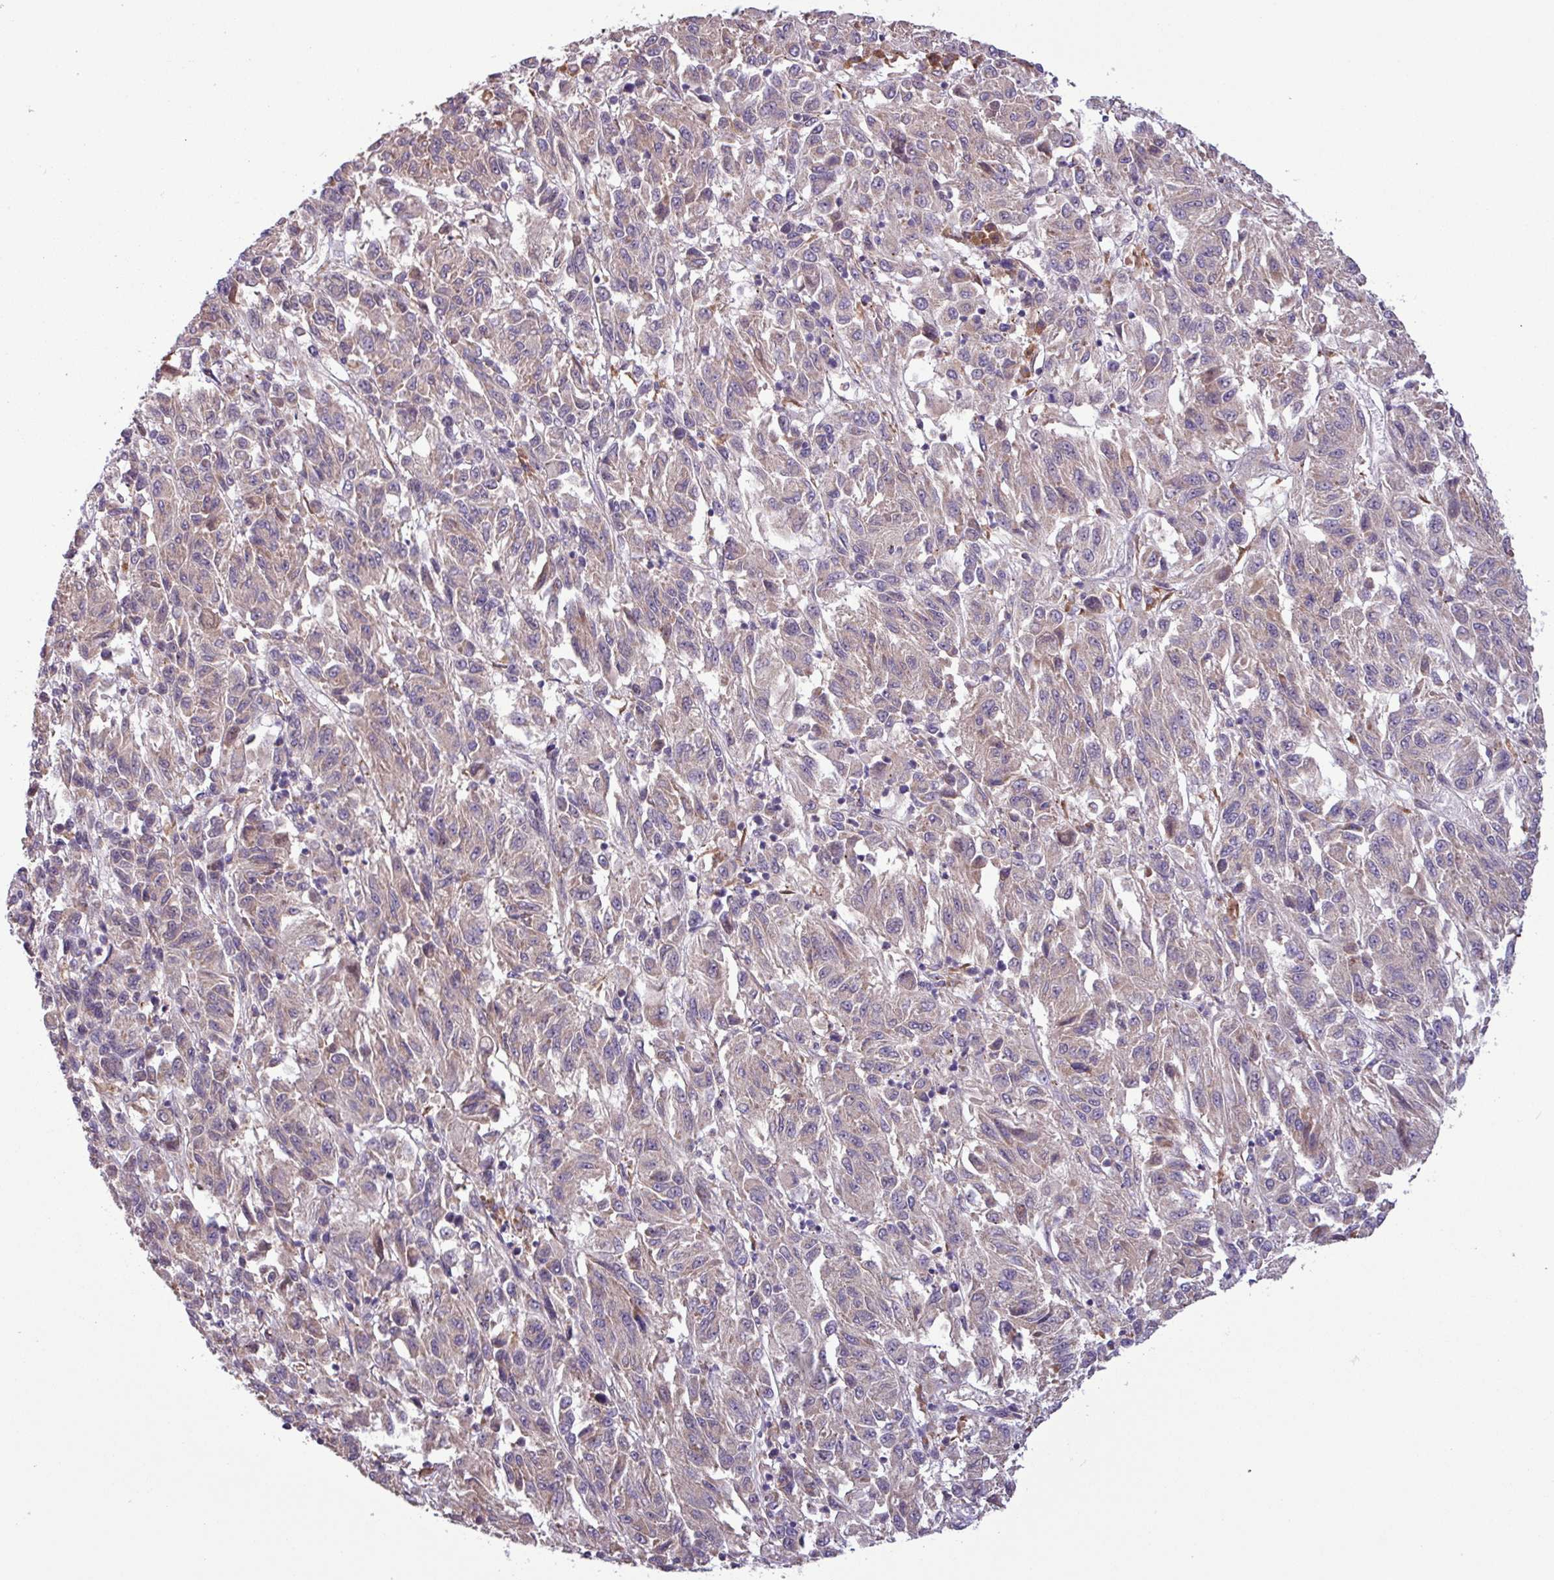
{"staining": {"intensity": "negative", "quantity": "none", "location": "none"}, "tissue": "melanoma", "cell_type": "Tumor cells", "image_type": "cancer", "snomed": [{"axis": "morphology", "description": "Malignant melanoma, Metastatic site"}, {"axis": "topography", "description": "Lung"}], "caption": "Immunohistochemical staining of melanoma exhibits no significant staining in tumor cells.", "gene": "C20orf27", "patient": {"sex": "male", "age": 64}}